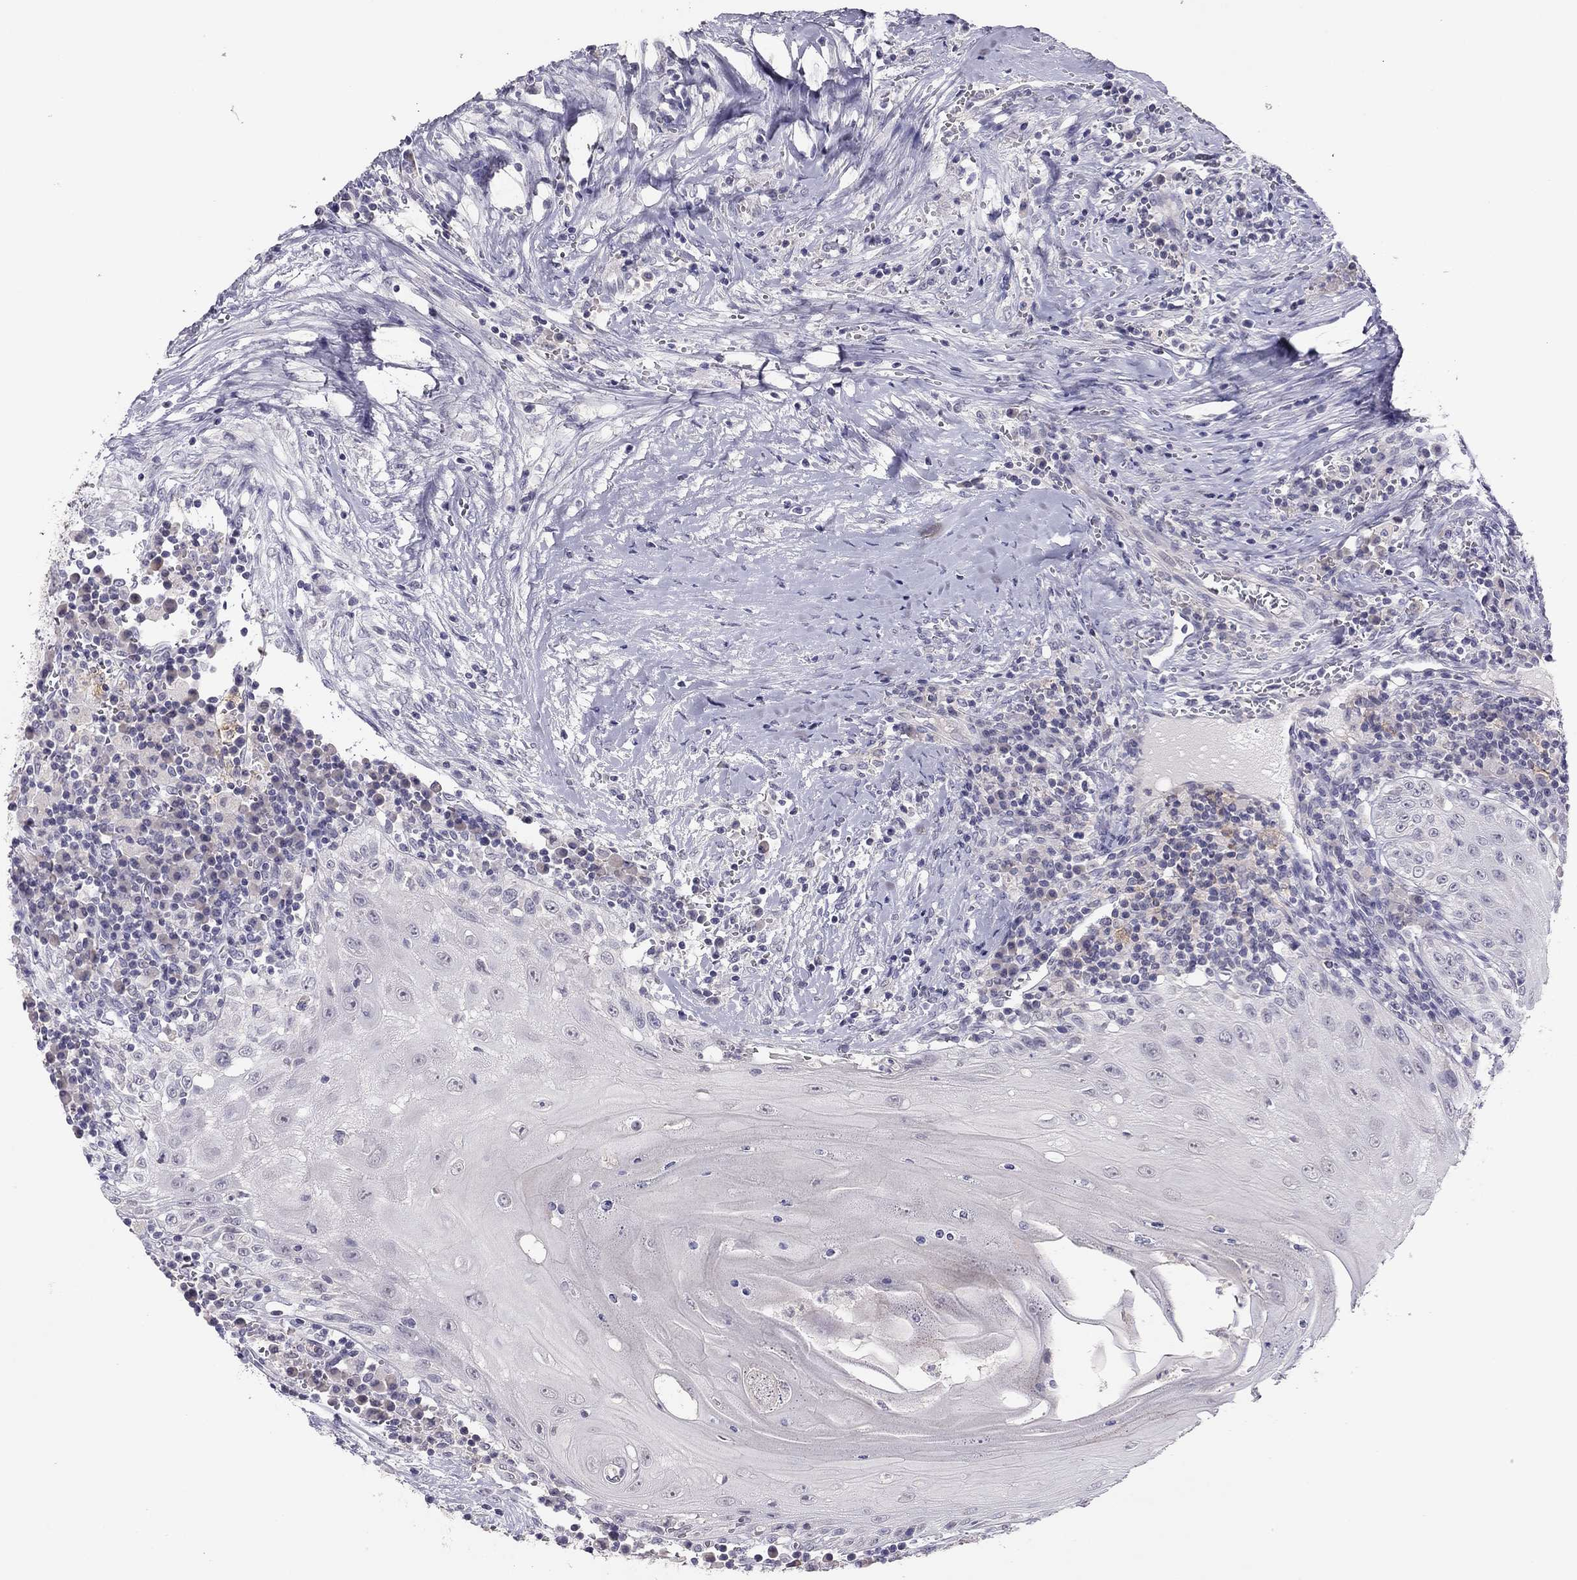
{"staining": {"intensity": "negative", "quantity": "none", "location": "none"}, "tissue": "head and neck cancer", "cell_type": "Tumor cells", "image_type": "cancer", "snomed": [{"axis": "morphology", "description": "Squamous cell carcinoma, NOS"}, {"axis": "topography", "description": "Oral tissue"}, {"axis": "topography", "description": "Head-Neck"}], "caption": "This is a photomicrograph of immunohistochemistry (IHC) staining of head and neck squamous cell carcinoma, which shows no staining in tumor cells.", "gene": "ADORA2A", "patient": {"sex": "male", "age": 58}}